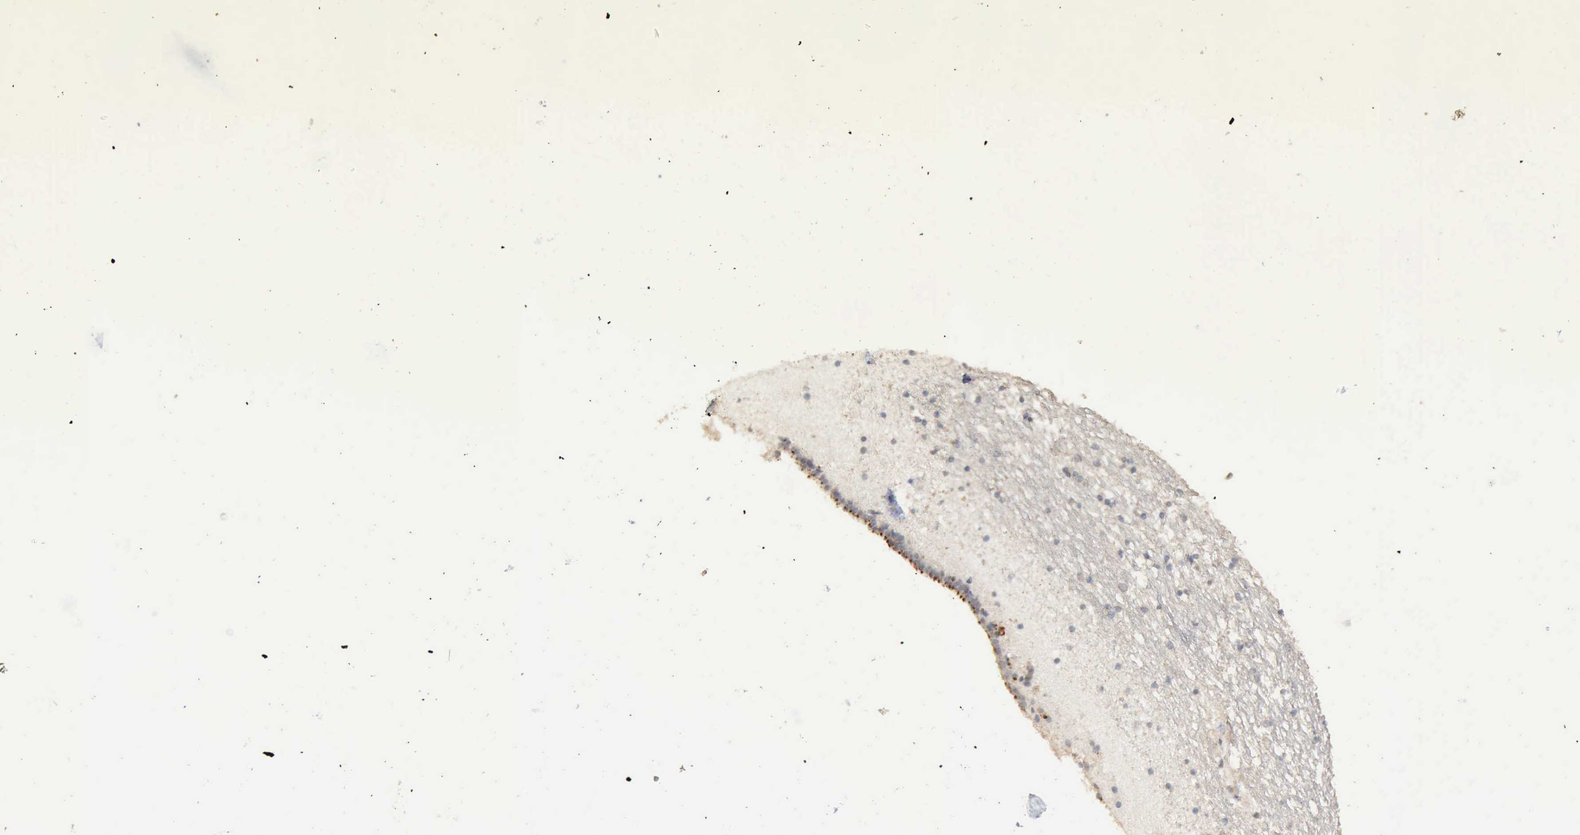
{"staining": {"intensity": "negative", "quantity": "none", "location": "none"}, "tissue": "caudate", "cell_type": "Glial cells", "image_type": "normal", "snomed": [{"axis": "morphology", "description": "Normal tissue, NOS"}, {"axis": "topography", "description": "Lateral ventricle wall"}], "caption": "Glial cells show no significant positivity in unremarkable caudate. (Stains: DAB immunohistochemistry with hematoxylin counter stain, Microscopy: brightfield microscopy at high magnification).", "gene": "CRKL", "patient": {"sex": "male", "age": 45}}